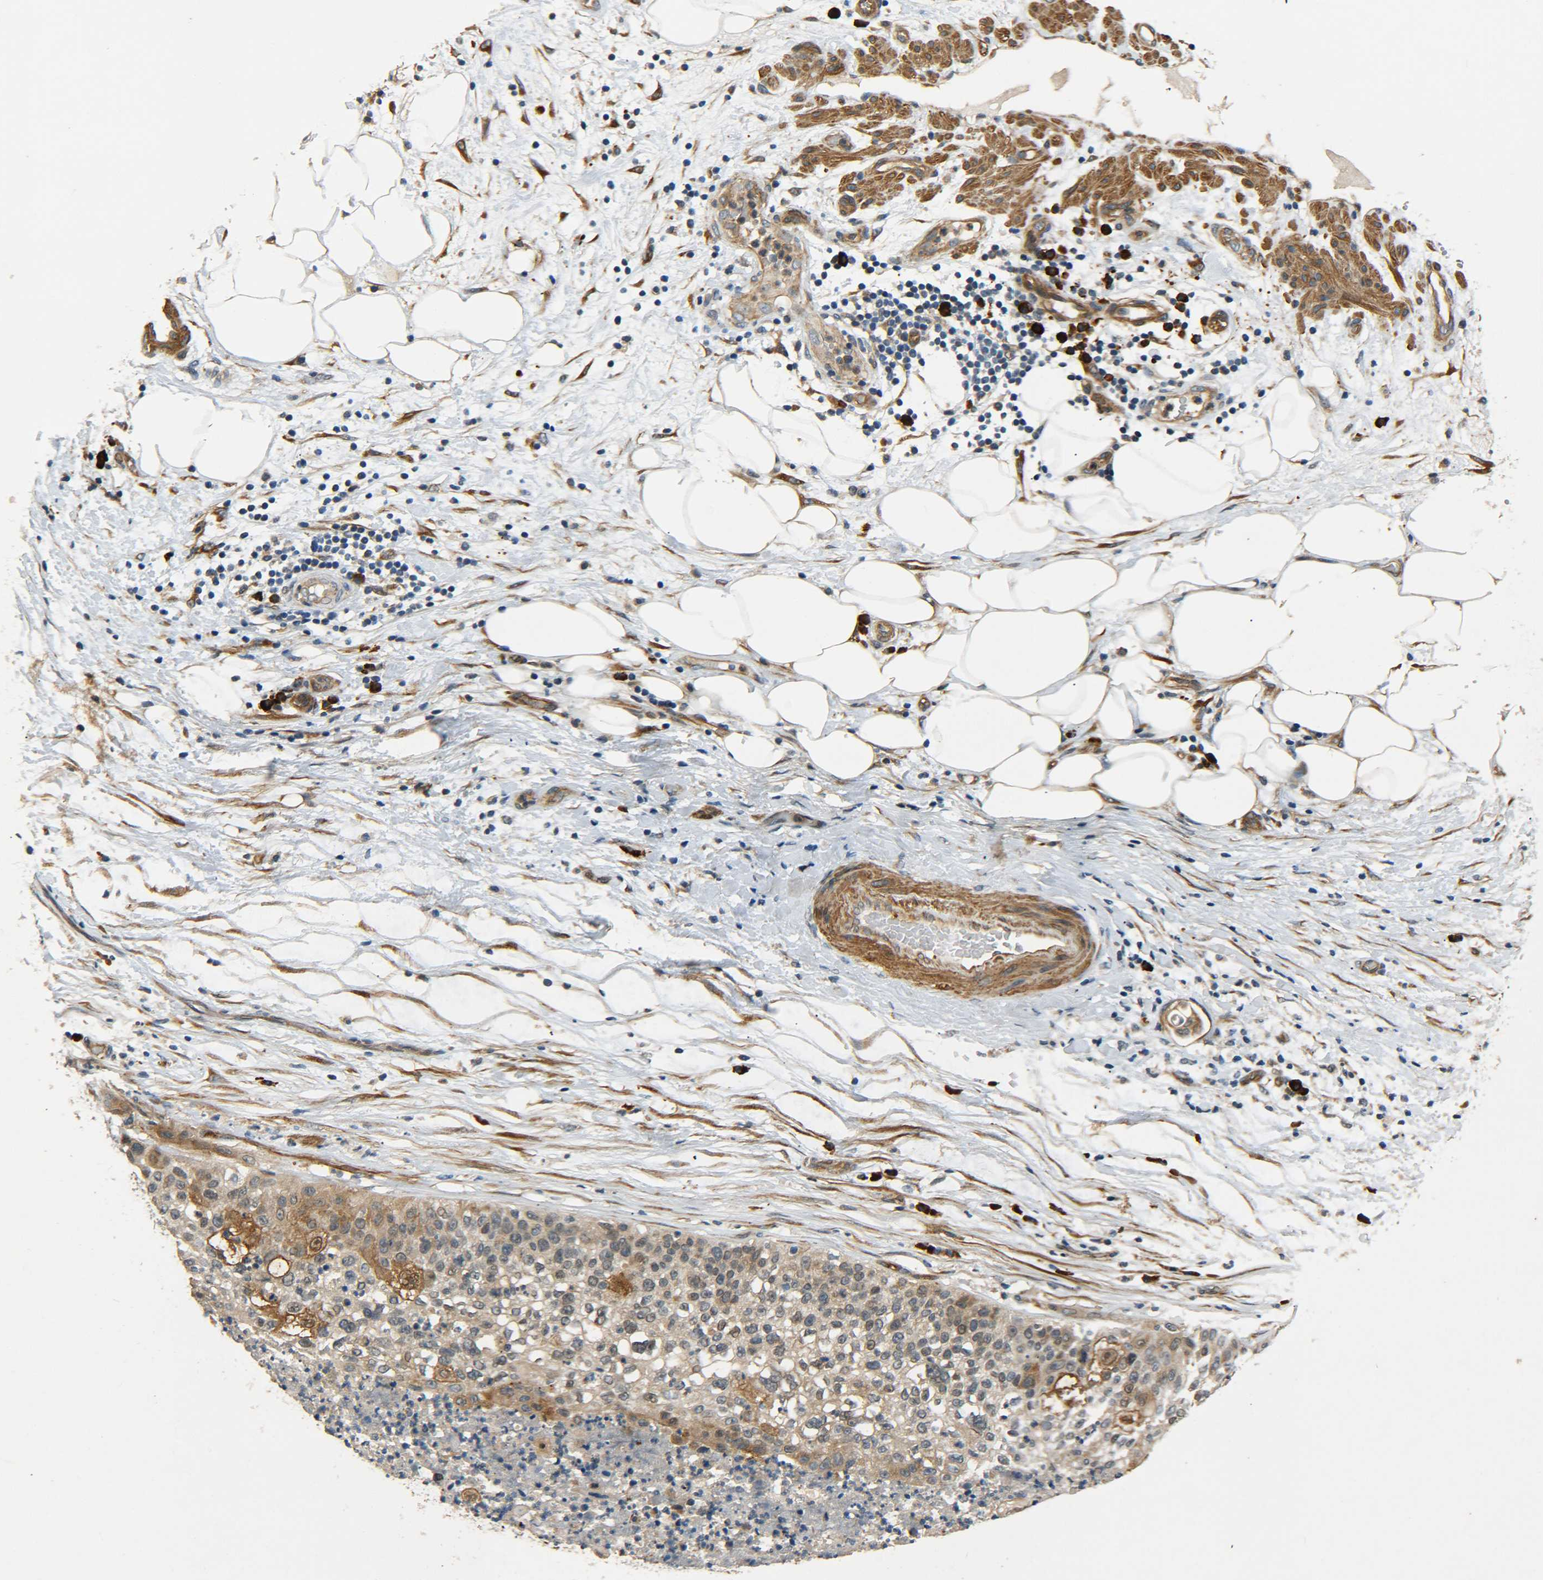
{"staining": {"intensity": "moderate", "quantity": ">75%", "location": "cytoplasmic/membranous,nuclear"}, "tissue": "lung cancer", "cell_type": "Tumor cells", "image_type": "cancer", "snomed": [{"axis": "morphology", "description": "Inflammation, NOS"}, {"axis": "morphology", "description": "Squamous cell carcinoma, NOS"}, {"axis": "topography", "description": "Lymph node"}, {"axis": "topography", "description": "Soft tissue"}, {"axis": "topography", "description": "Lung"}], "caption": "Immunohistochemistry of human lung squamous cell carcinoma demonstrates medium levels of moderate cytoplasmic/membranous and nuclear expression in about >75% of tumor cells. Nuclei are stained in blue.", "gene": "MEIS1", "patient": {"sex": "male", "age": 66}}